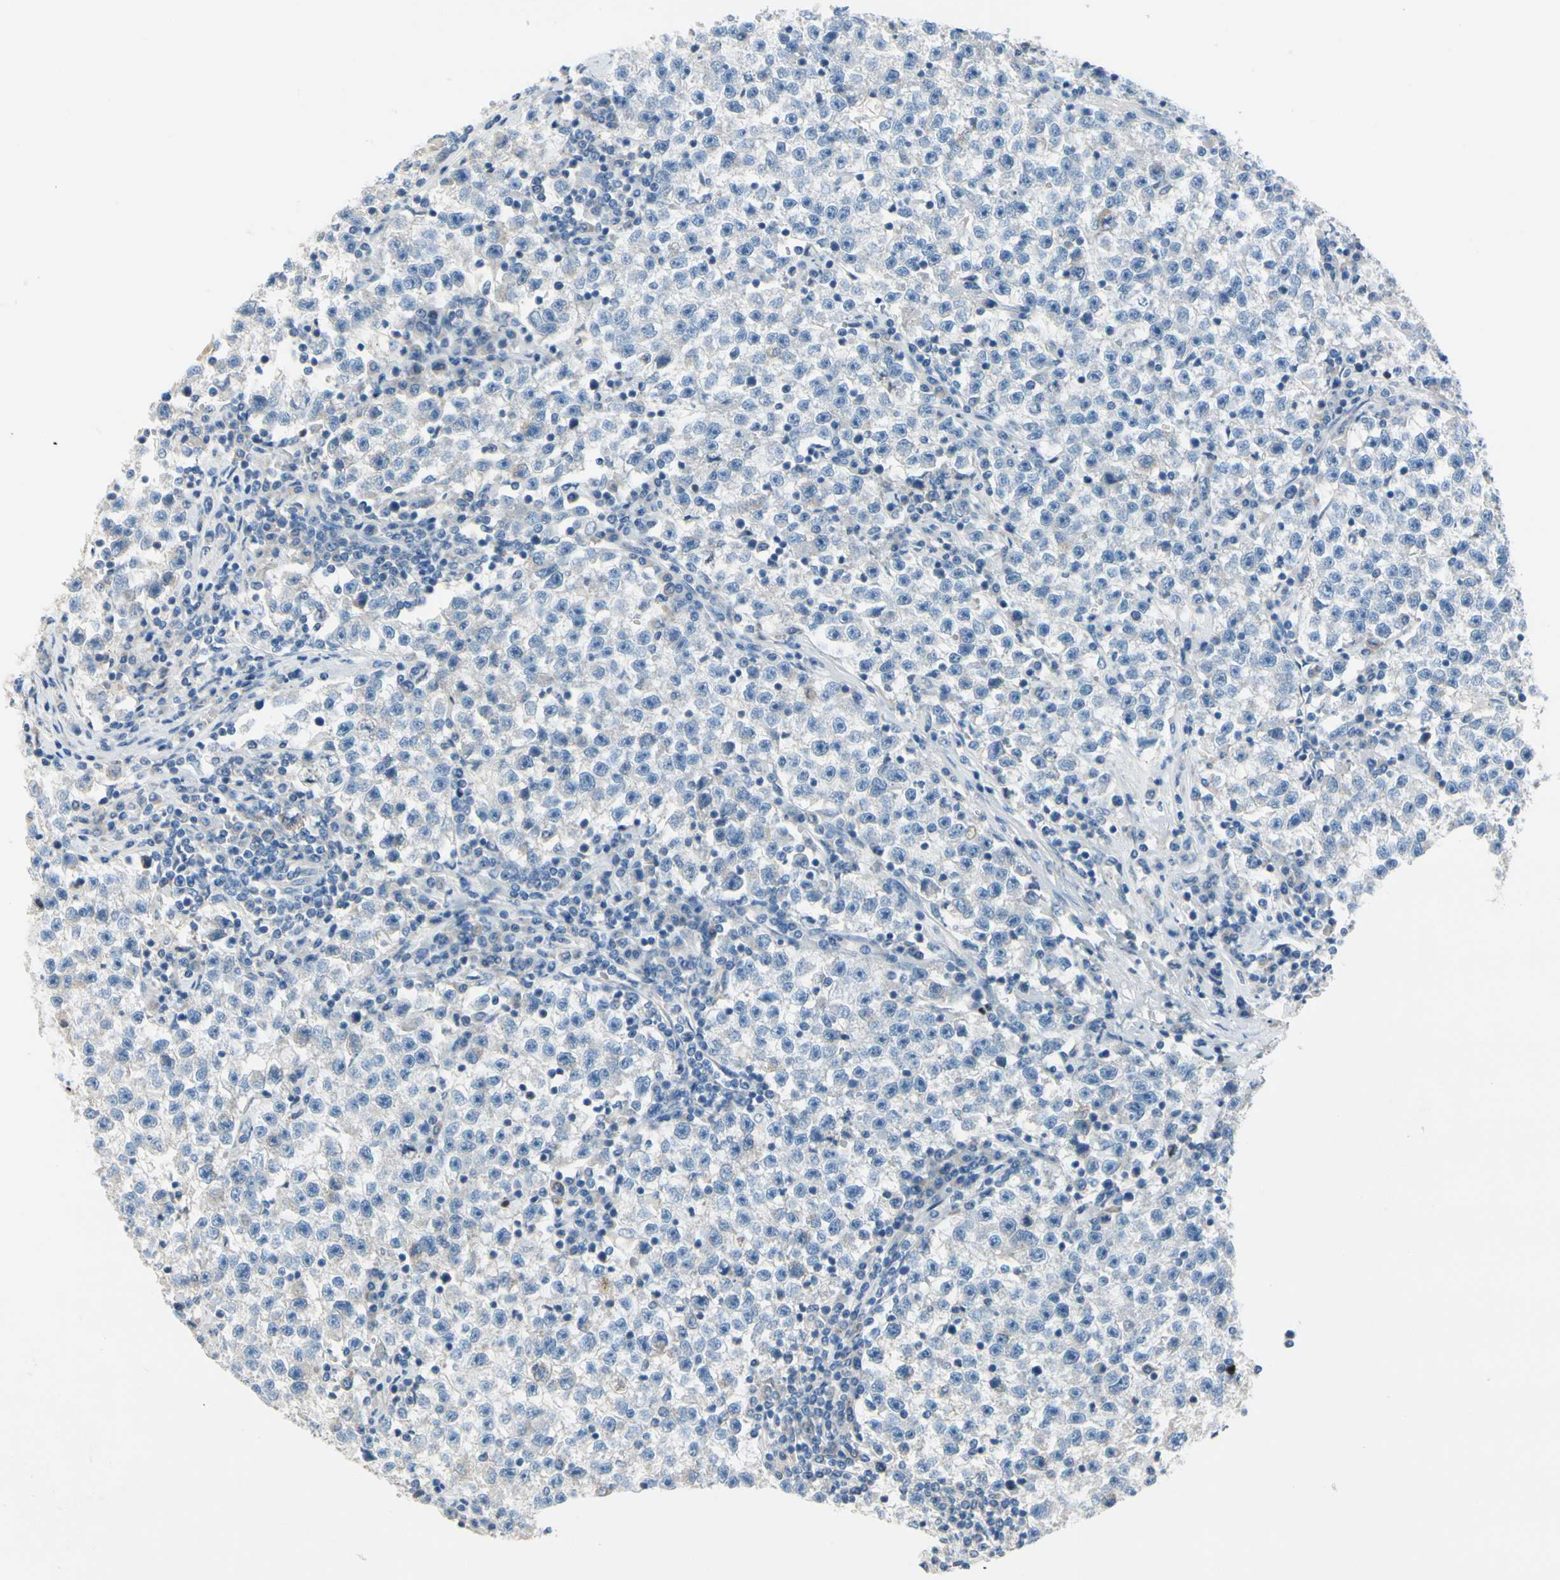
{"staining": {"intensity": "negative", "quantity": "none", "location": "none"}, "tissue": "testis cancer", "cell_type": "Tumor cells", "image_type": "cancer", "snomed": [{"axis": "morphology", "description": "Seminoma, NOS"}, {"axis": "topography", "description": "Testis"}], "caption": "Image shows no significant protein staining in tumor cells of seminoma (testis).", "gene": "CKAP2", "patient": {"sex": "male", "age": 22}}